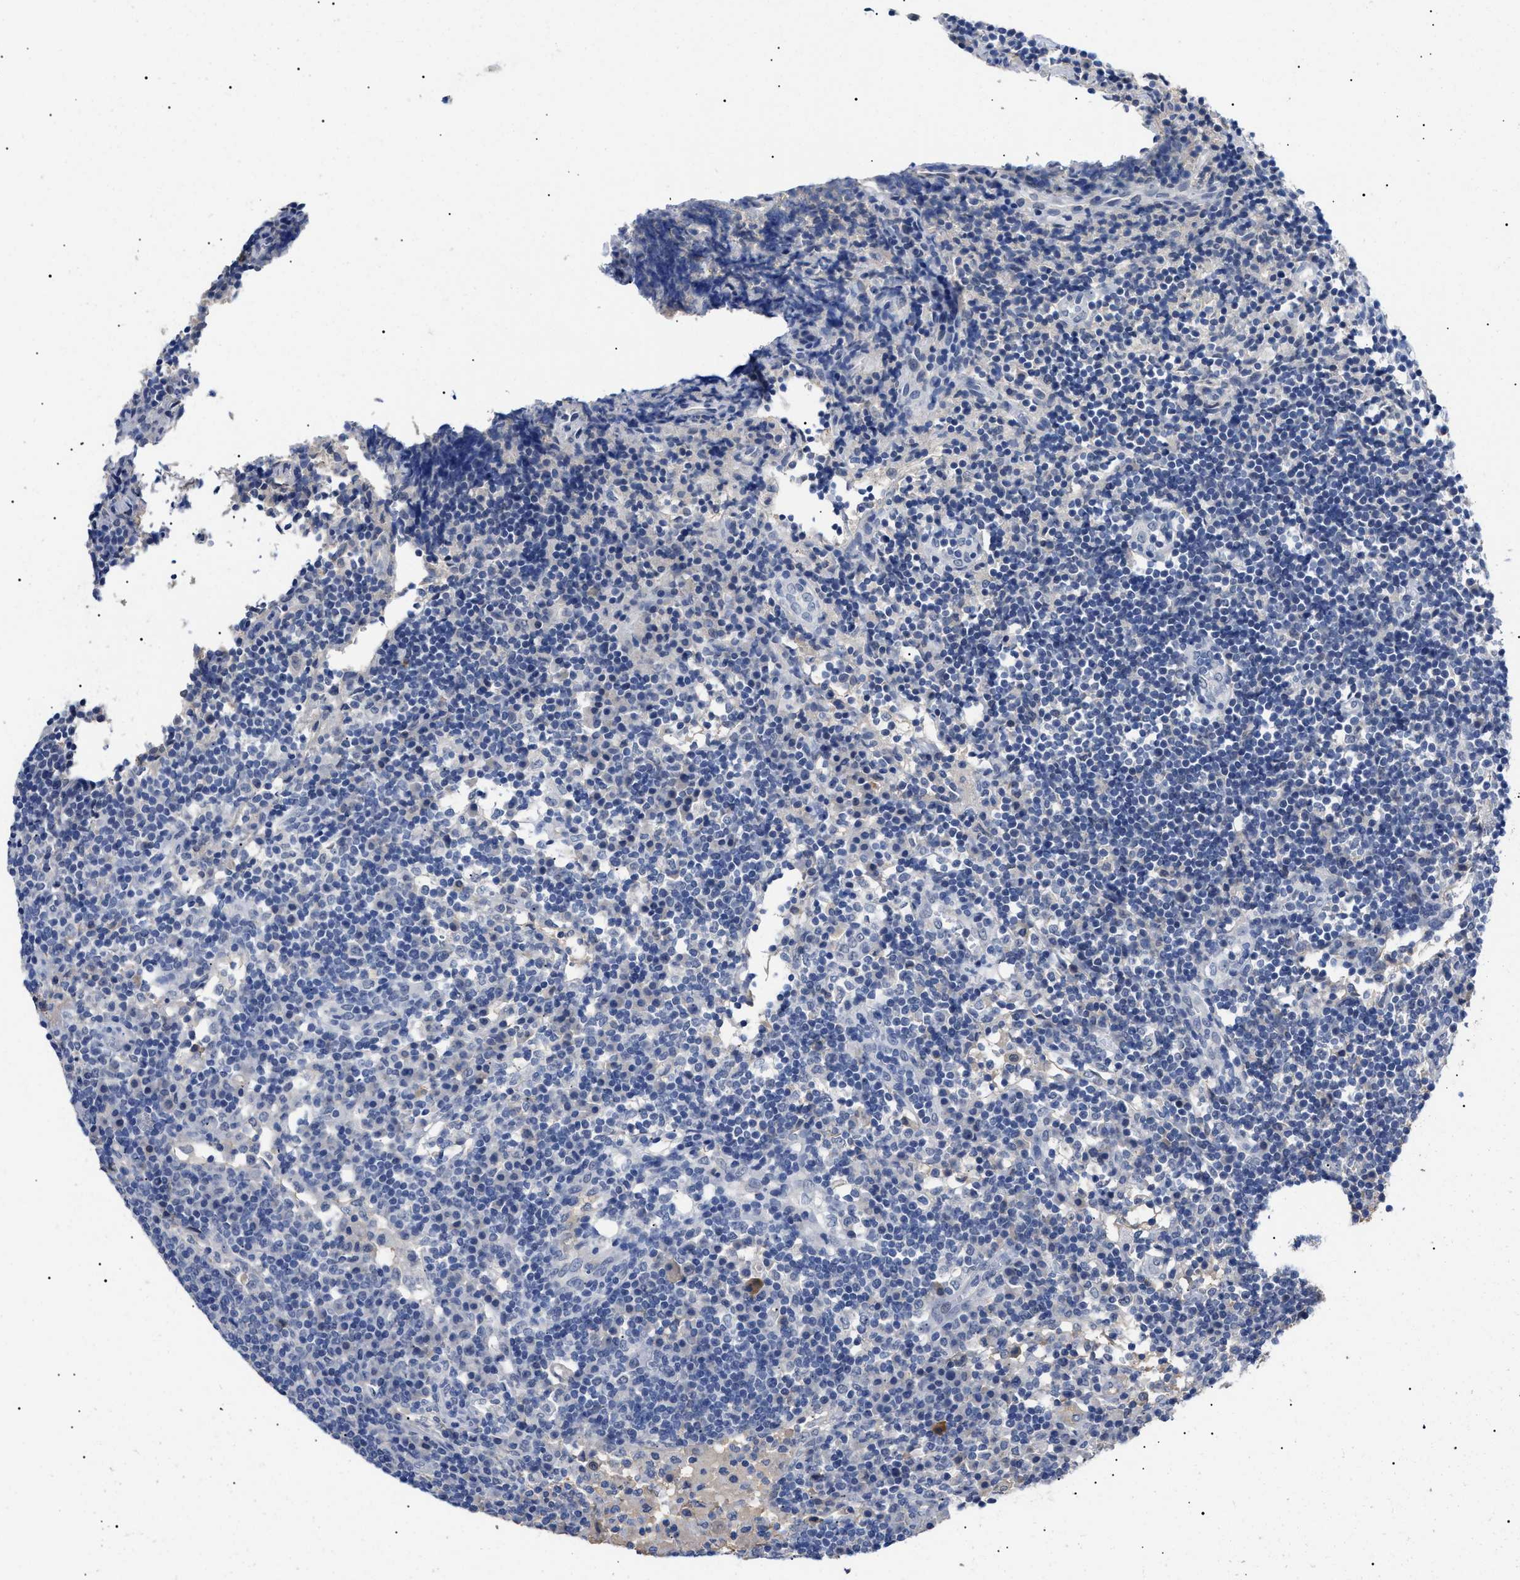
{"staining": {"intensity": "negative", "quantity": "none", "location": "none"}, "tissue": "lymph node", "cell_type": "Germinal center cells", "image_type": "normal", "snomed": [{"axis": "morphology", "description": "Normal tissue, NOS"}, {"axis": "topography", "description": "Lymph node"}], "caption": "An IHC histopathology image of benign lymph node is shown. There is no staining in germinal center cells of lymph node. The staining is performed using DAB brown chromogen with nuclei counter-stained in using hematoxylin.", "gene": "PRRT2", "patient": {"sex": "female", "age": 53}}